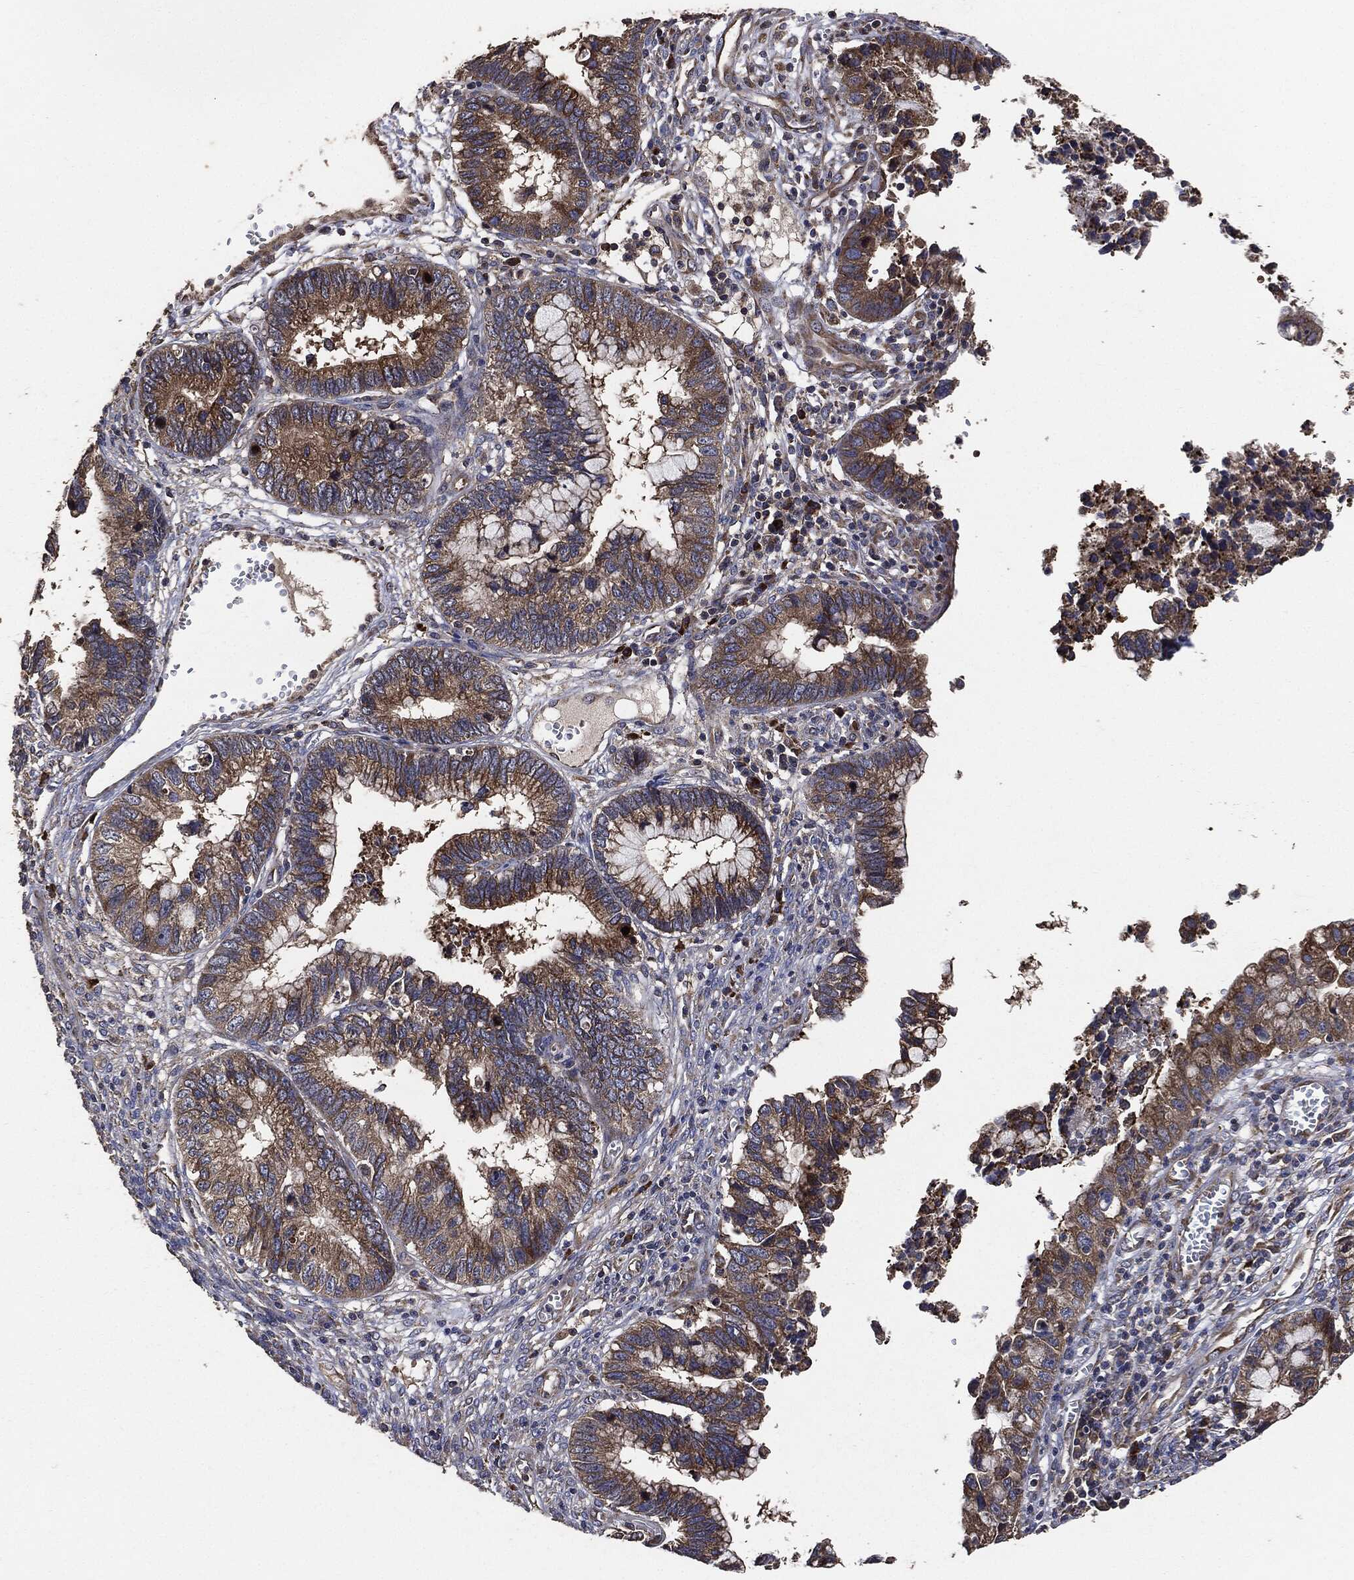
{"staining": {"intensity": "strong", "quantity": "25%-75%", "location": "cytoplasmic/membranous"}, "tissue": "cervical cancer", "cell_type": "Tumor cells", "image_type": "cancer", "snomed": [{"axis": "morphology", "description": "Adenocarcinoma, NOS"}, {"axis": "topography", "description": "Cervix"}], "caption": "Brown immunohistochemical staining in cervical cancer (adenocarcinoma) reveals strong cytoplasmic/membranous expression in approximately 25%-75% of tumor cells. (DAB (3,3'-diaminobenzidine) IHC with brightfield microscopy, high magnification).", "gene": "STK3", "patient": {"sex": "female", "age": 44}}